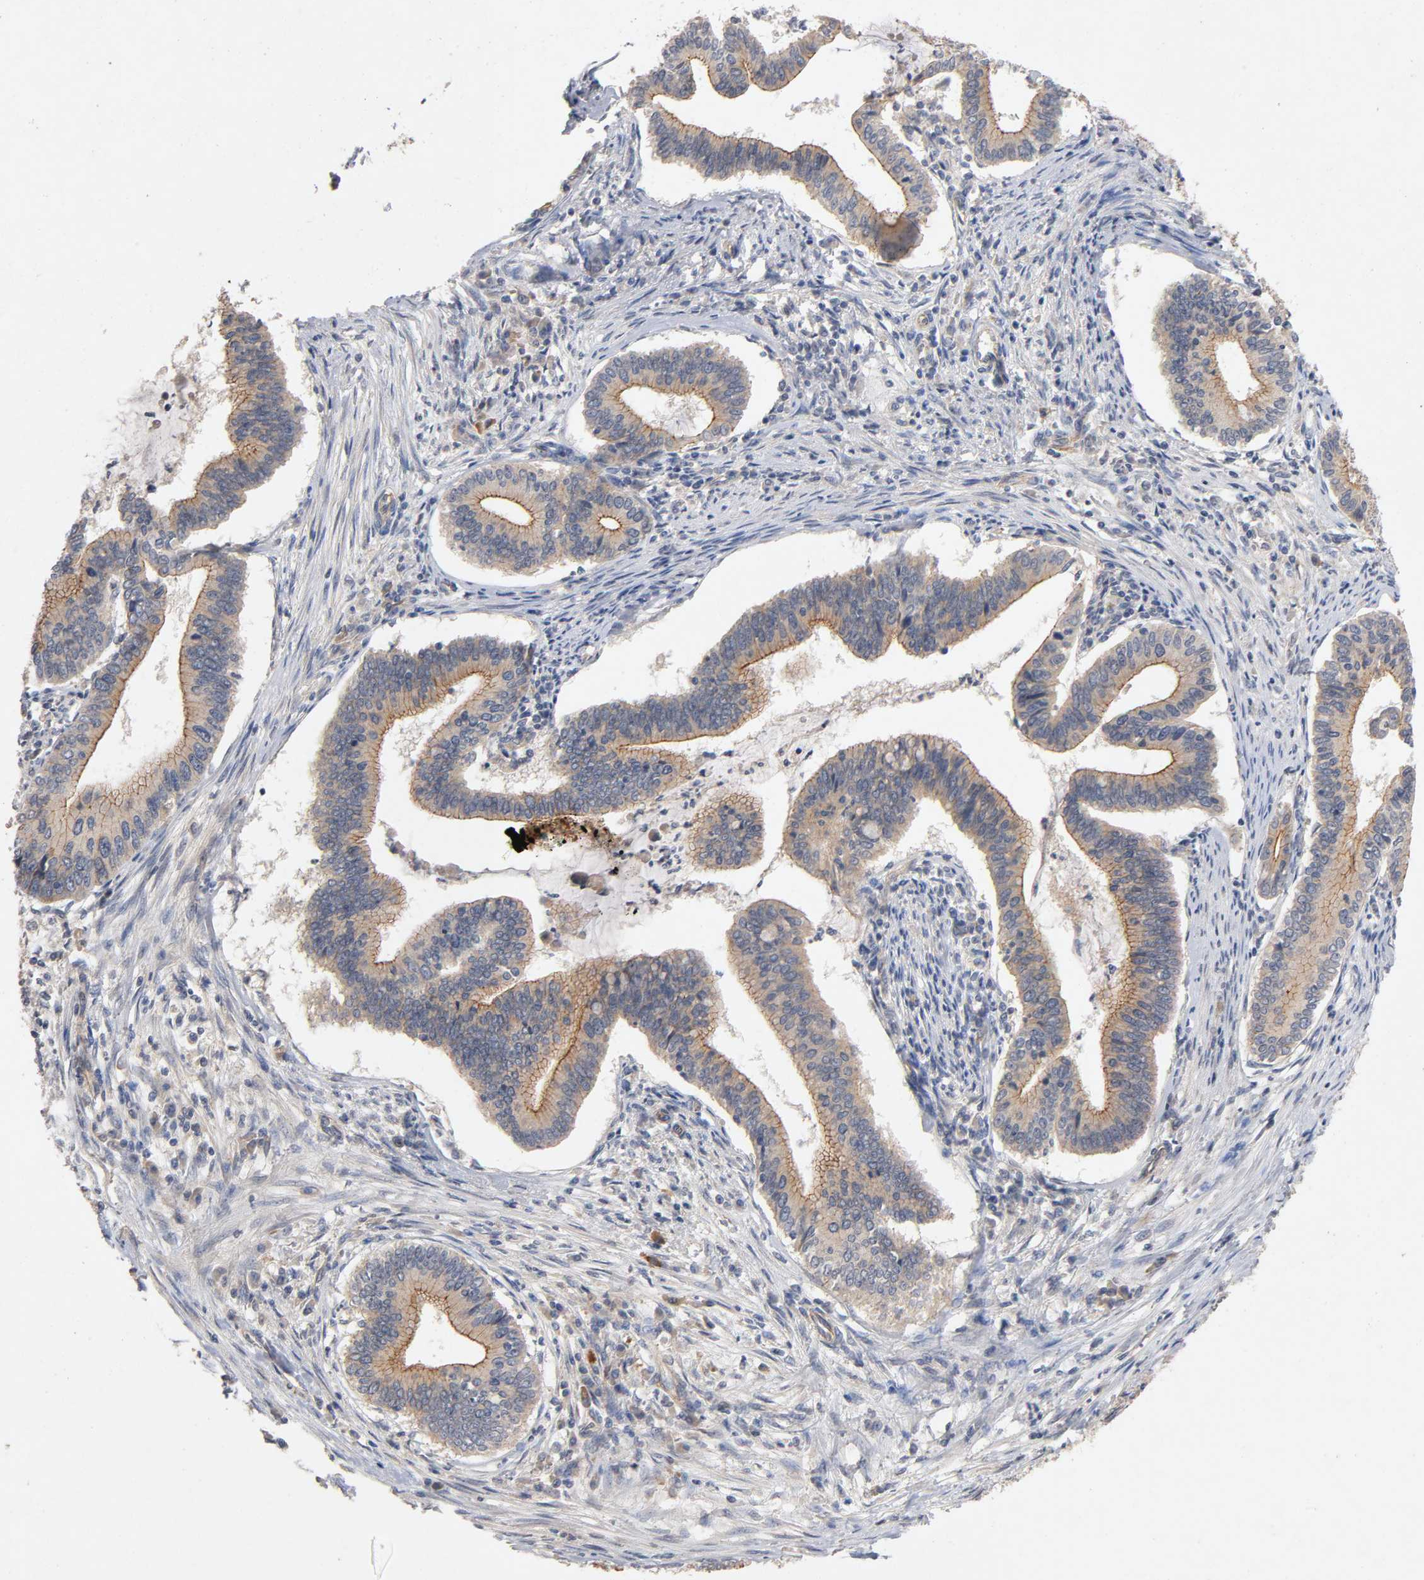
{"staining": {"intensity": "moderate", "quantity": ">75%", "location": "cytoplasmic/membranous"}, "tissue": "cervical cancer", "cell_type": "Tumor cells", "image_type": "cancer", "snomed": [{"axis": "morphology", "description": "Adenocarcinoma, NOS"}, {"axis": "topography", "description": "Cervix"}], "caption": "An immunohistochemistry (IHC) photomicrograph of tumor tissue is shown. Protein staining in brown highlights moderate cytoplasmic/membranous positivity in cervical adenocarcinoma within tumor cells. The staining was performed using DAB (3,3'-diaminobenzidine) to visualize the protein expression in brown, while the nuclei were stained in blue with hematoxylin (Magnification: 20x).", "gene": "PDZD11", "patient": {"sex": "female", "age": 36}}